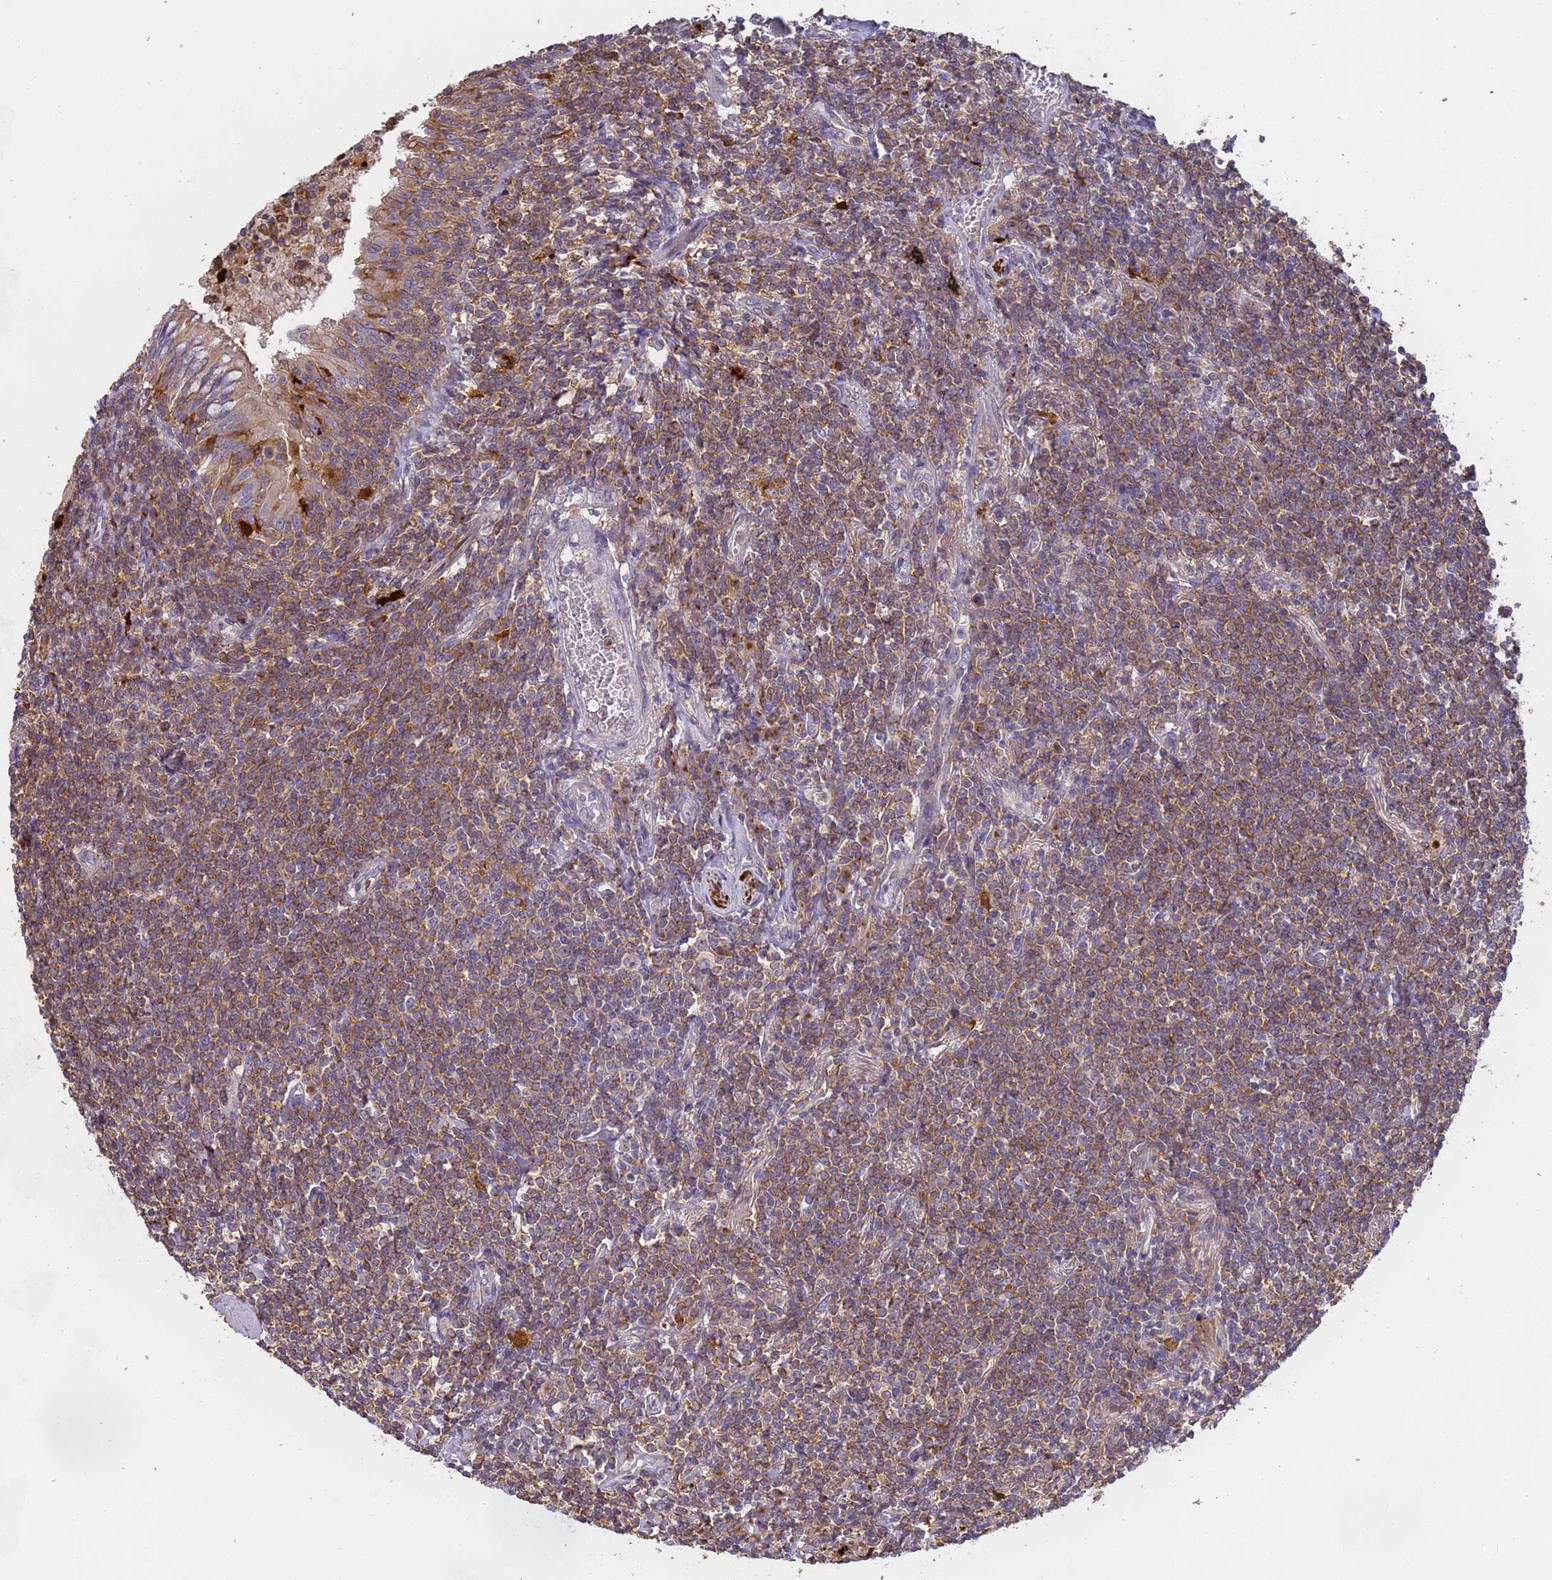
{"staining": {"intensity": "moderate", "quantity": ">75%", "location": "cytoplasmic/membranous"}, "tissue": "lymphoma", "cell_type": "Tumor cells", "image_type": "cancer", "snomed": [{"axis": "morphology", "description": "Malignant lymphoma, non-Hodgkin's type, Low grade"}, {"axis": "topography", "description": "Lung"}], "caption": "A brown stain labels moderate cytoplasmic/membranous staining of a protein in human malignant lymphoma, non-Hodgkin's type (low-grade) tumor cells.", "gene": "M6PR", "patient": {"sex": "female", "age": 71}}